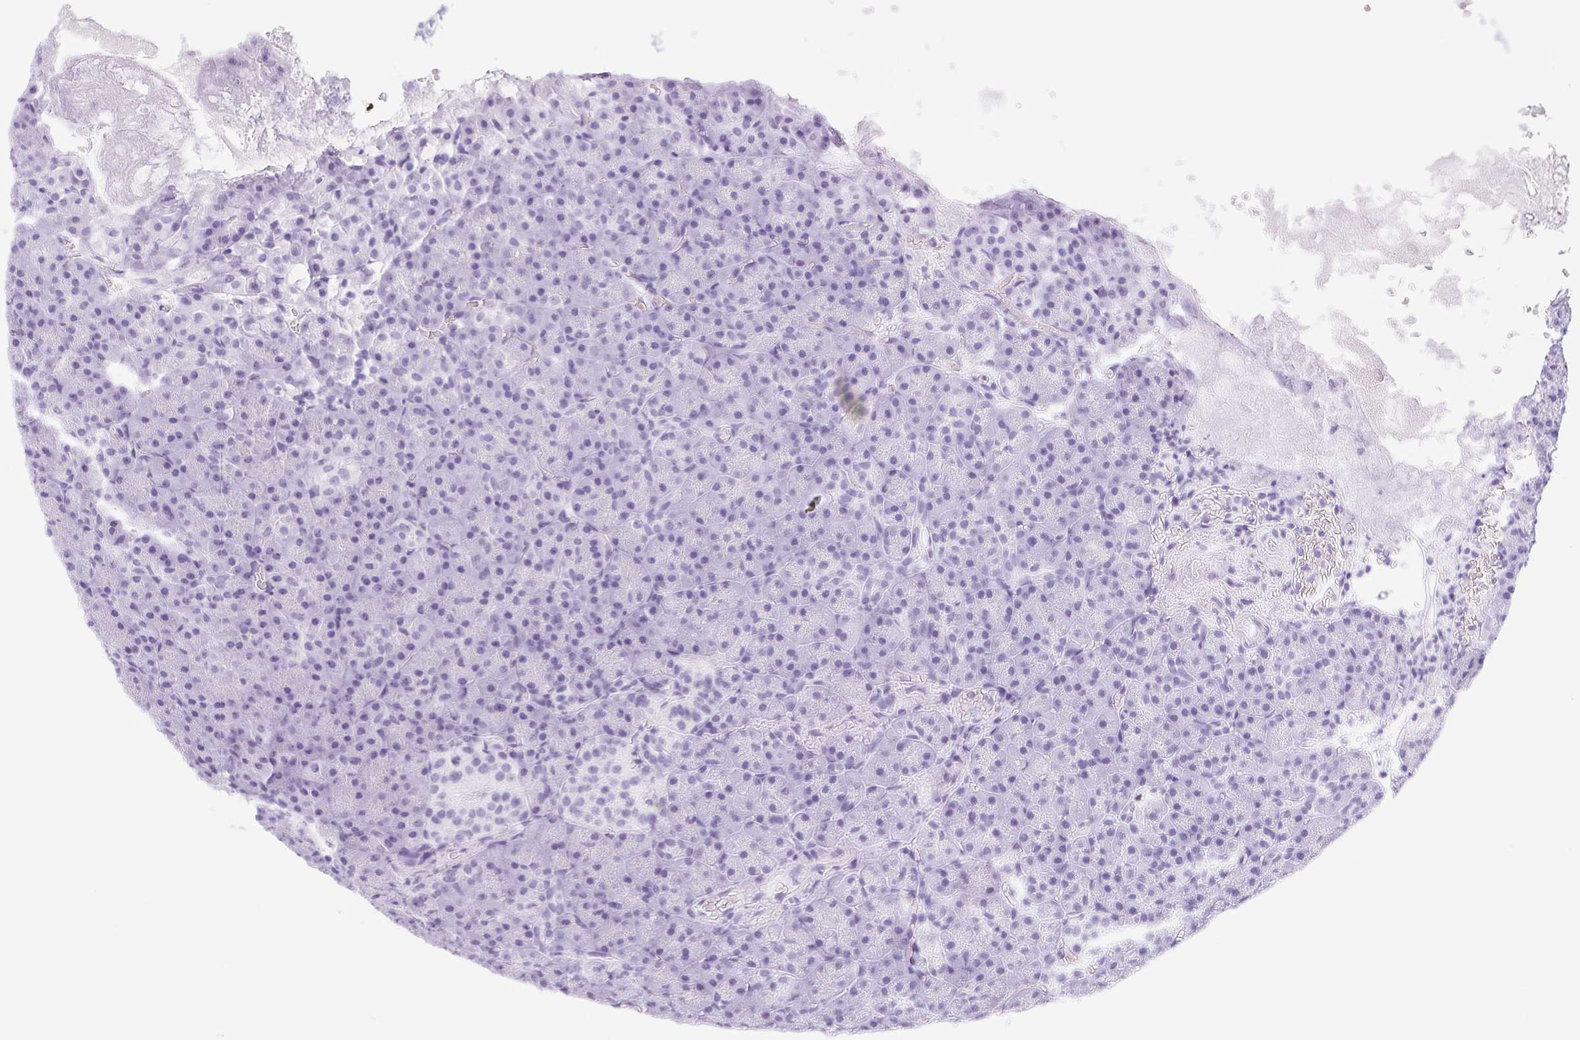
{"staining": {"intensity": "negative", "quantity": "none", "location": "none"}, "tissue": "pancreas", "cell_type": "Exocrine glandular cells", "image_type": "normal", "snomed": [{"axis": "morphology", "description": "Normal tissue, NOS"}, {"axis": "topography", "description": "Pancreas"}], "caption": "Immunohistochemistry (IHC) photomicrograph of unremarkable pancreas: human pancreas stained with DAB reveals no significant protein expression in exocrine glandular cells.", "gene": "CYP21A2", "patient": {"sex": "female", "age": 74}}